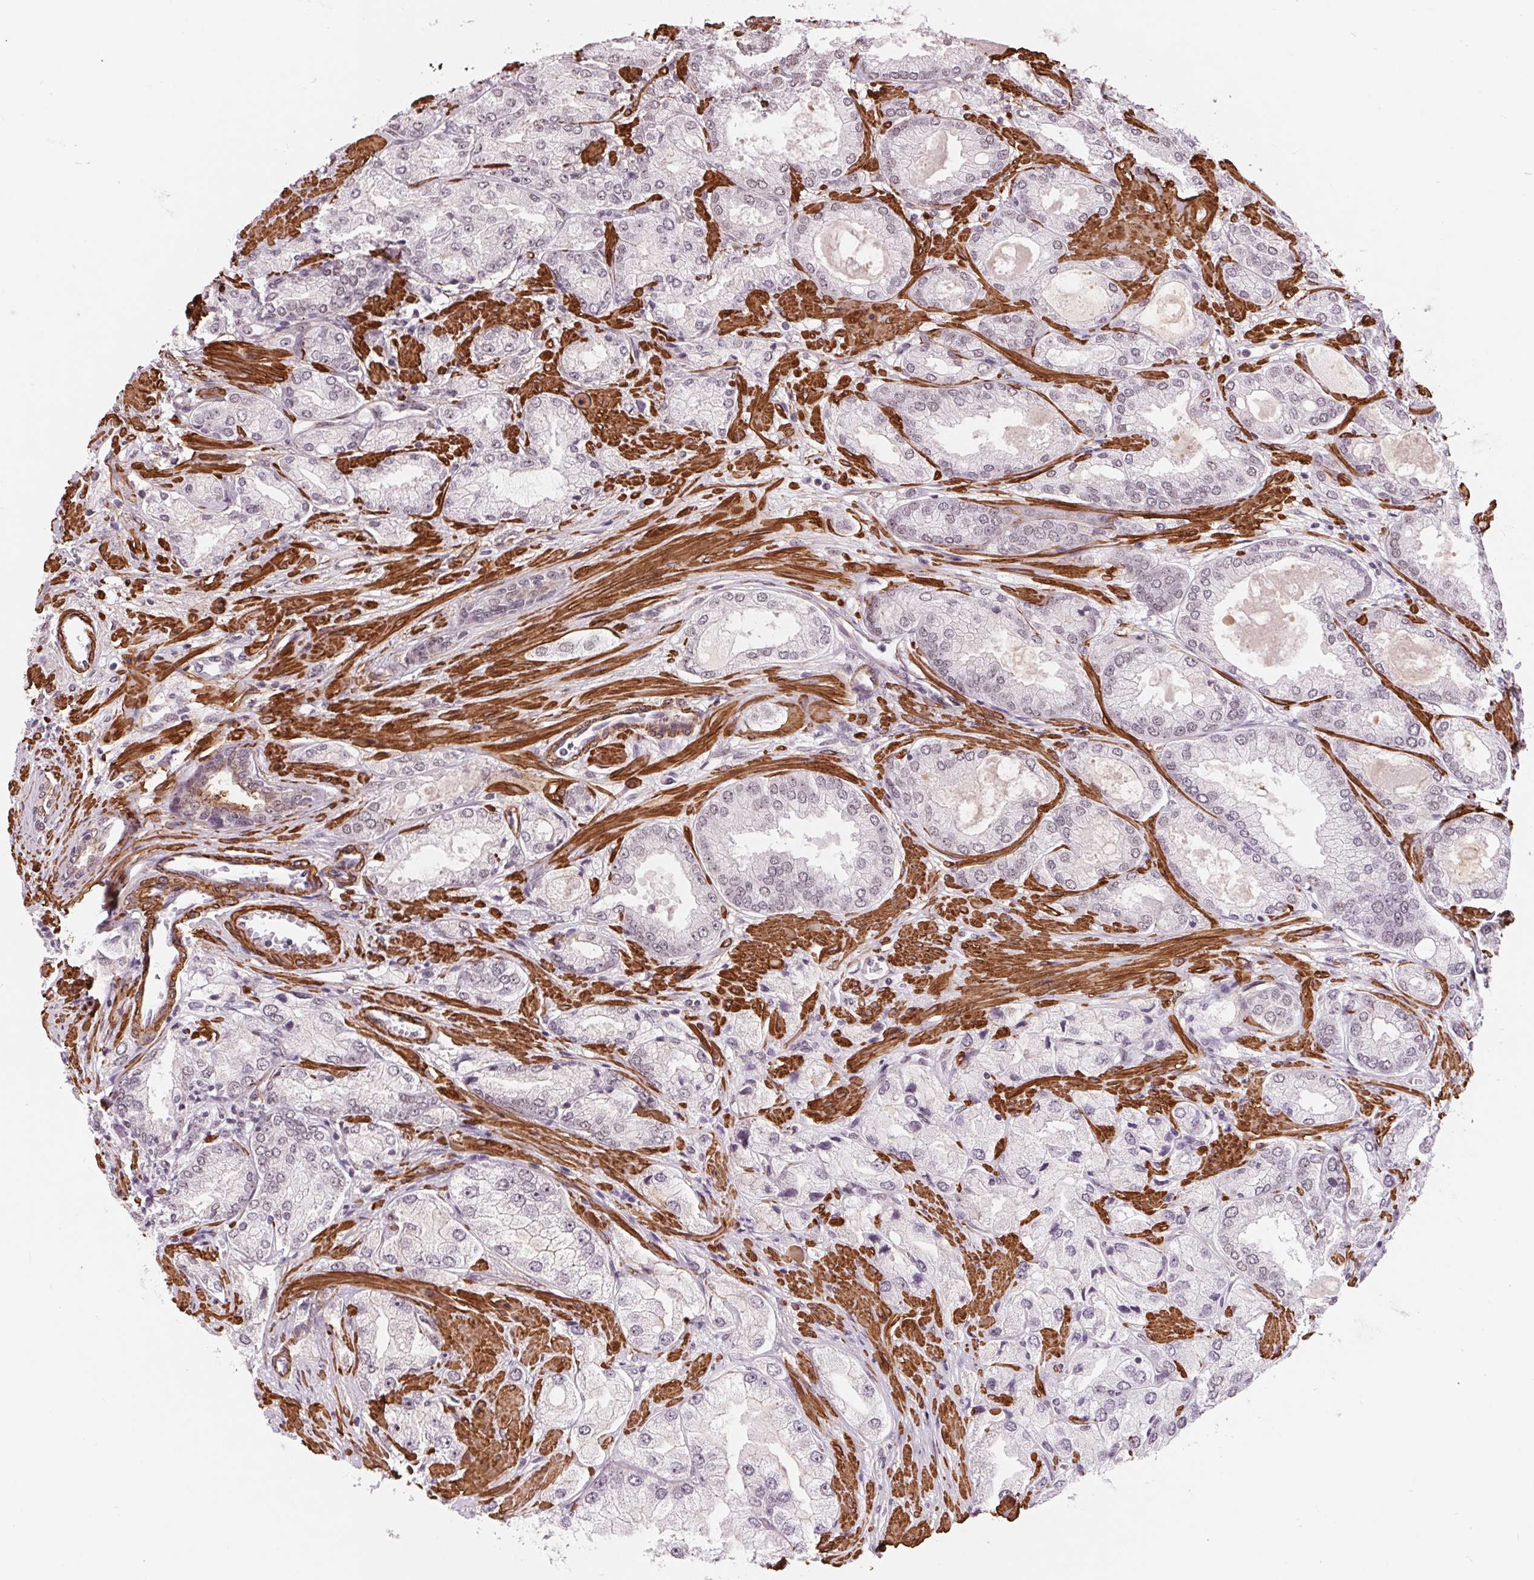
{"staining": {"intensity": "negative", "quantity": "none", "location": "none"}, "tissue": "prostate cancer", "cell_type": "Tumor cells", "image_type": "cancer", "snomed": [{"axis": "morphology", "description": "Adenocarcinoma, High grade"}, {"axis": "topography", "description": "Prostate"}], "caption": "This histopathology image is of prostate adenocarcinoma (high-grade) stained with IHC to label a protein in brown with the nuclei are counter-stained blue. There is no expression in tumor cells. (Brightfield microscopy of DAB (3,3'-diaminobenzidine) immunohistochemistry at high magnification).", "gene": "BCAT1", "patient": {"sex": "male", "age": 68}}